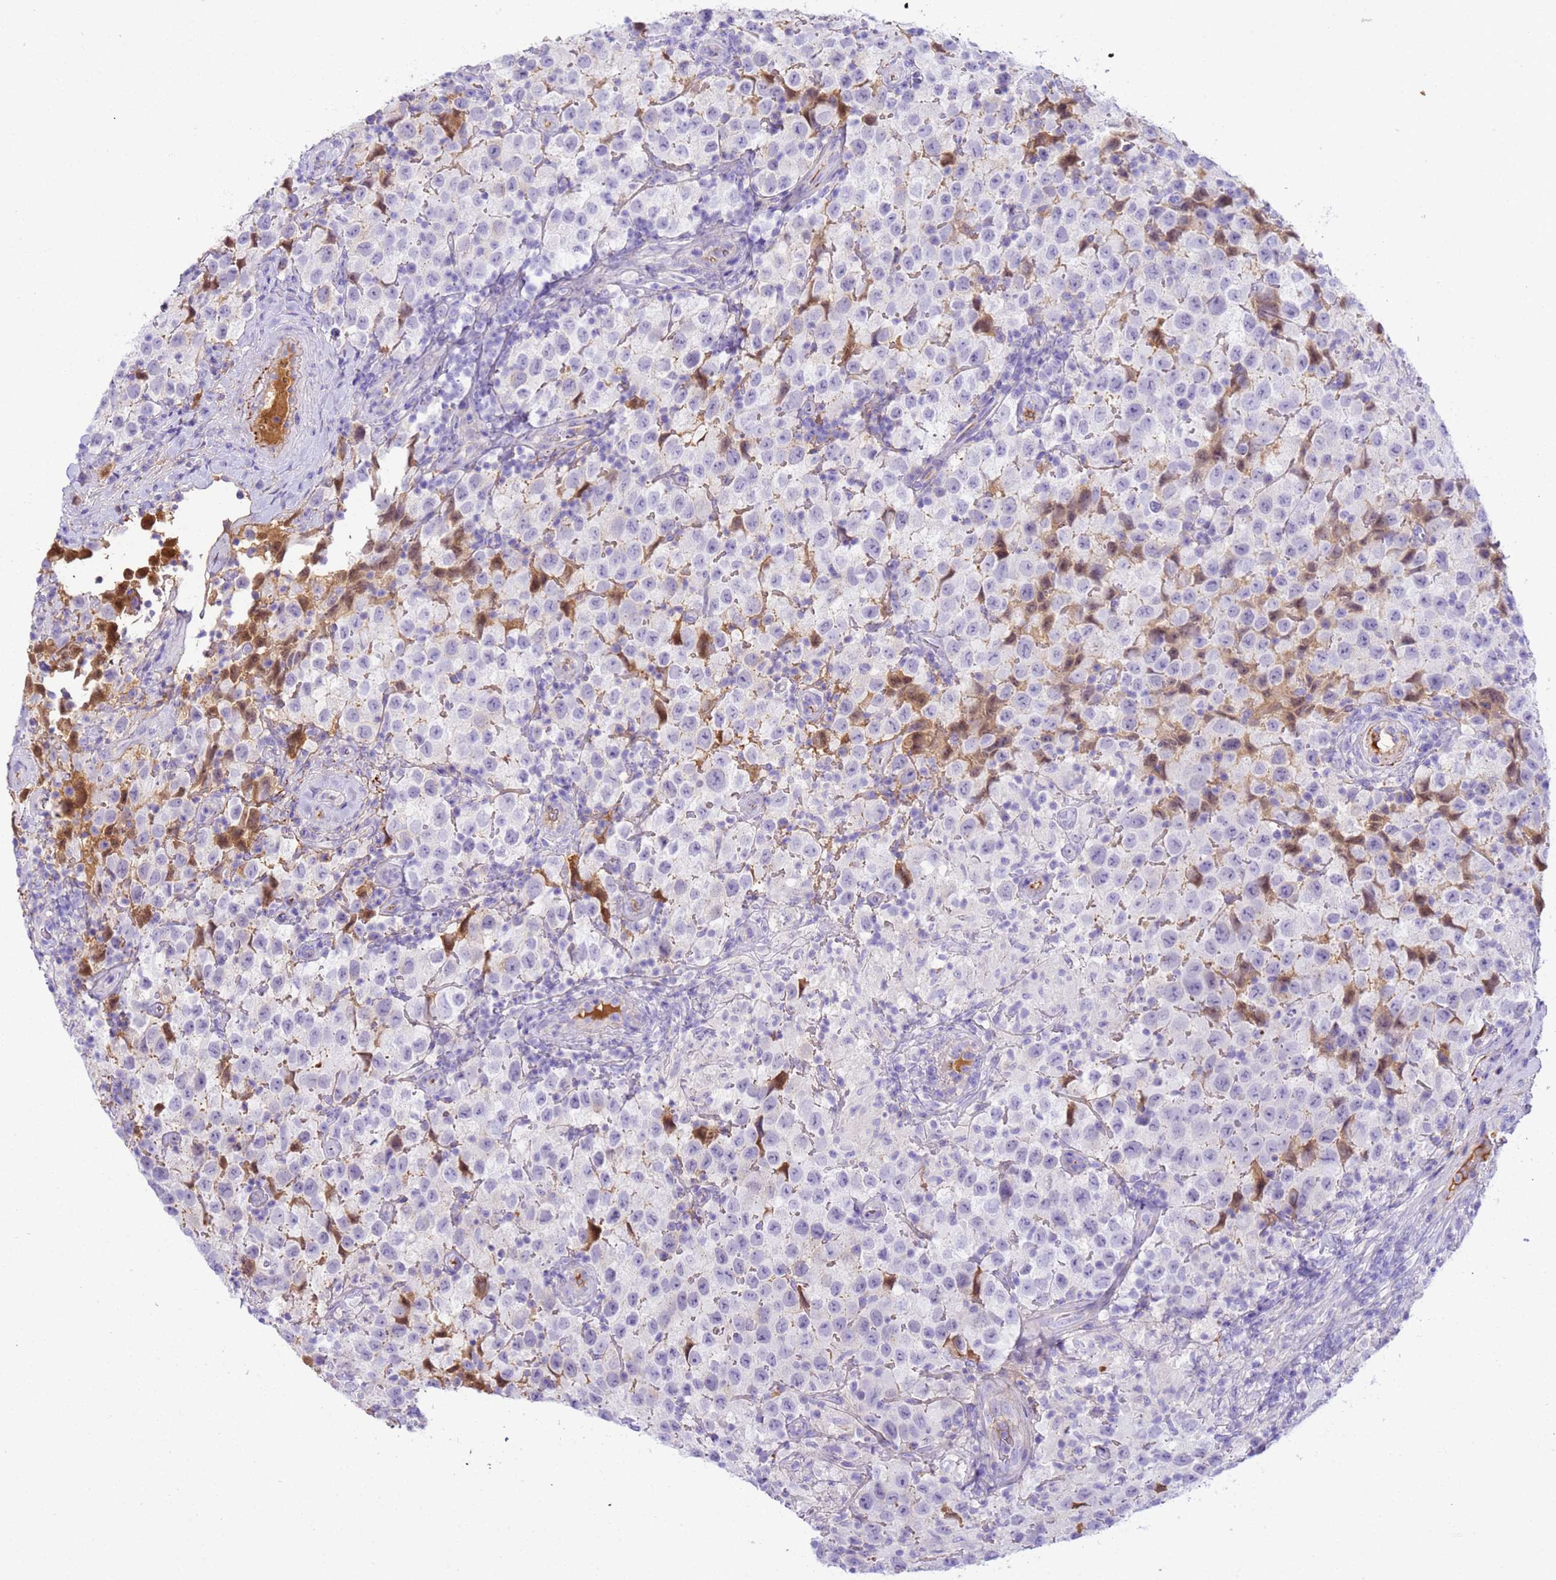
{"staining": {"intensity": "negative", "quantity": "none", "location": "none"}, "tissue": "testis cancer", "cell_type": "Tumor cells", "image_type": "cancer", "snomed": [{"axis": "morphology", "description": "Seminoma, NOS"}, {"axis": "morphology", "description": "Carcinoma, Embryonal, NOS"}, {"axis": "topography", "description": "Testis"}], "caption": "Tumor cells are negative for protein expression in human testis embryonal carcinoma.", "gene": "CFHR2", "patient": {"sex": "male", "age": 41}}